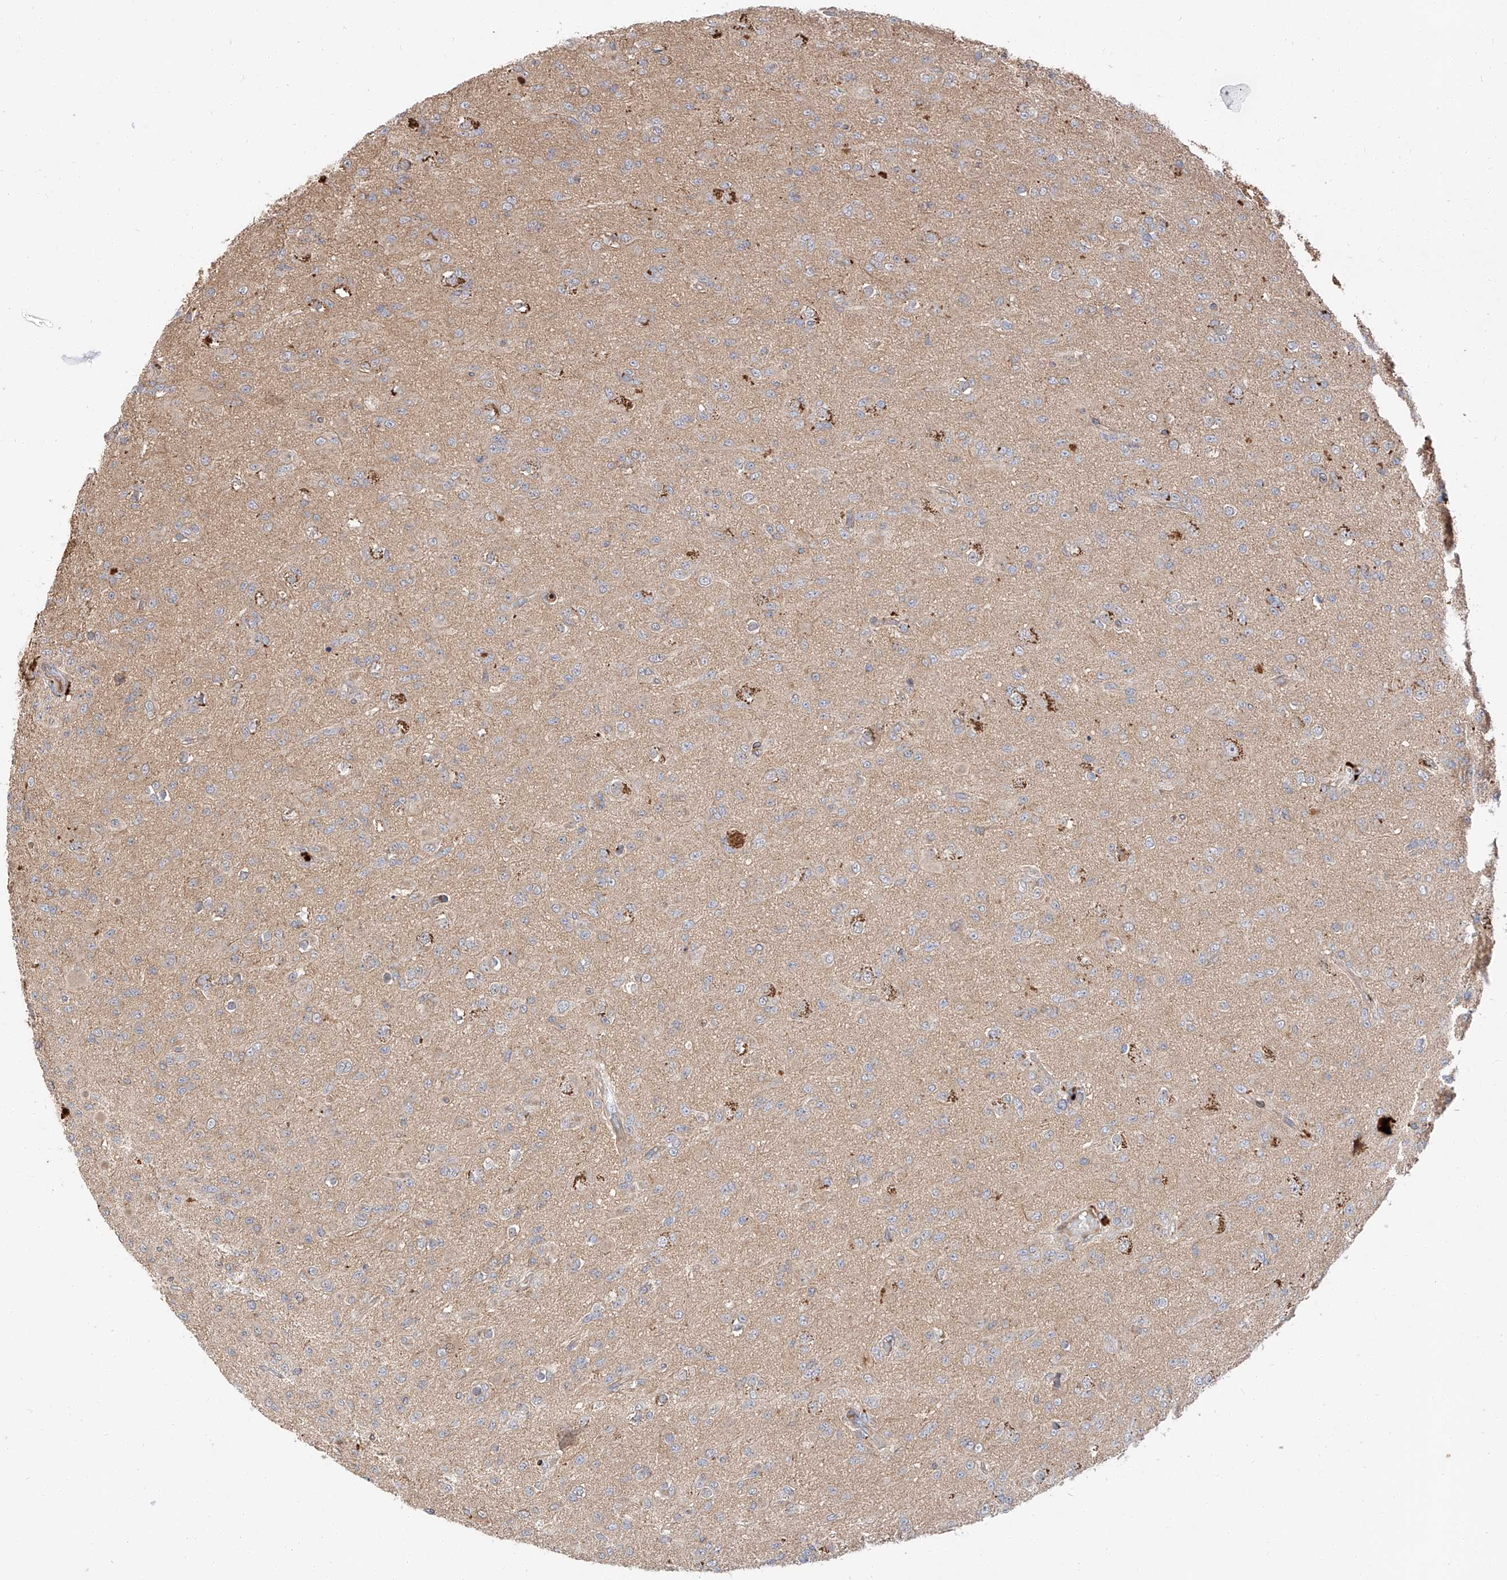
{"staining": {"intensity": "negative", "quantity": "none", "location": "none"}, "tissue": "glioma", "cell_type": "Tumor cells", "image_type": "cancer", "snomed": [{"axis": "morphology", "description": "Glioma, malignant, Low grade"}, {"axis": "topography", "description": "Brain"}], "caption": "IHC histopathology image of neoplastic tissue: low-grade glioma (malignant) stained with DAB (3,3'-diaminobenzidine) demonstrates no significant protein positivity in tumor cells. (DAB (3,3'-diaminobenzidine) IHC with hematoxylin counter stain).", "gene": "DIRAS3", "patient": {"sex": "male", "age": 65}}